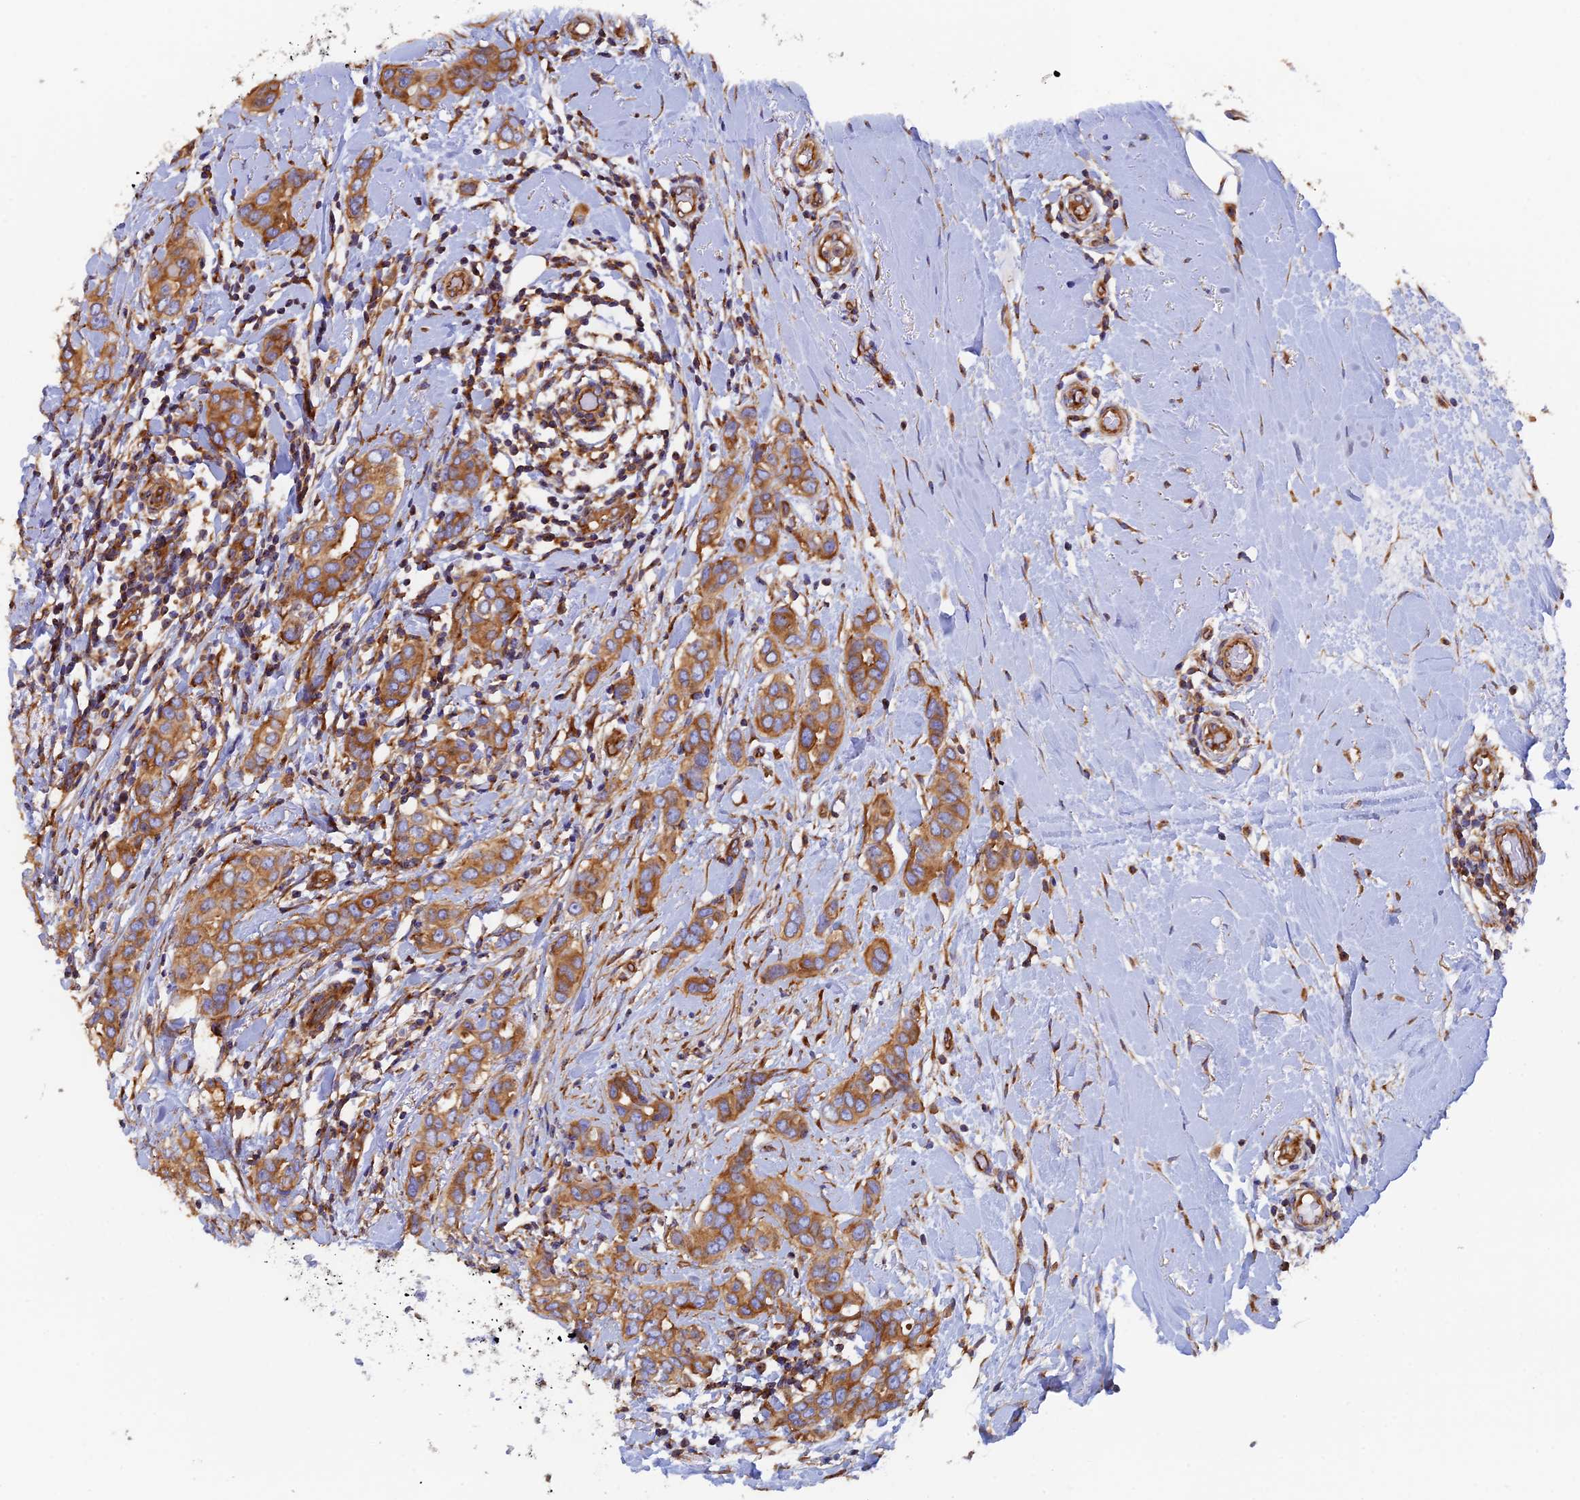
{"staining": {"intensity": "moderate", "quantity": ">75%", "location": "cytoplasmic/membranous"}, "tissue": "breast cancer", "cell_type": "Tumor cells", "image_type": "cancer", "snomed": [{"axis": "morphology", "description": "Lobular carcinoma"}, {"axis": "topography", "description": "Breast"}], "caption": "DAB (3,3'-diaminobenzidine) immunohistochemical staining of human breast cancer reveals moderate cytoplasmic/membranous protein expression in about >75% of tumor cells. The staining was performed using DAB, with brown indicating positive protein expression. Nuclei are stained blue with hematoxylin.", "gene": "DCTN2", "patient": {"sex": "female", "age": 51}}